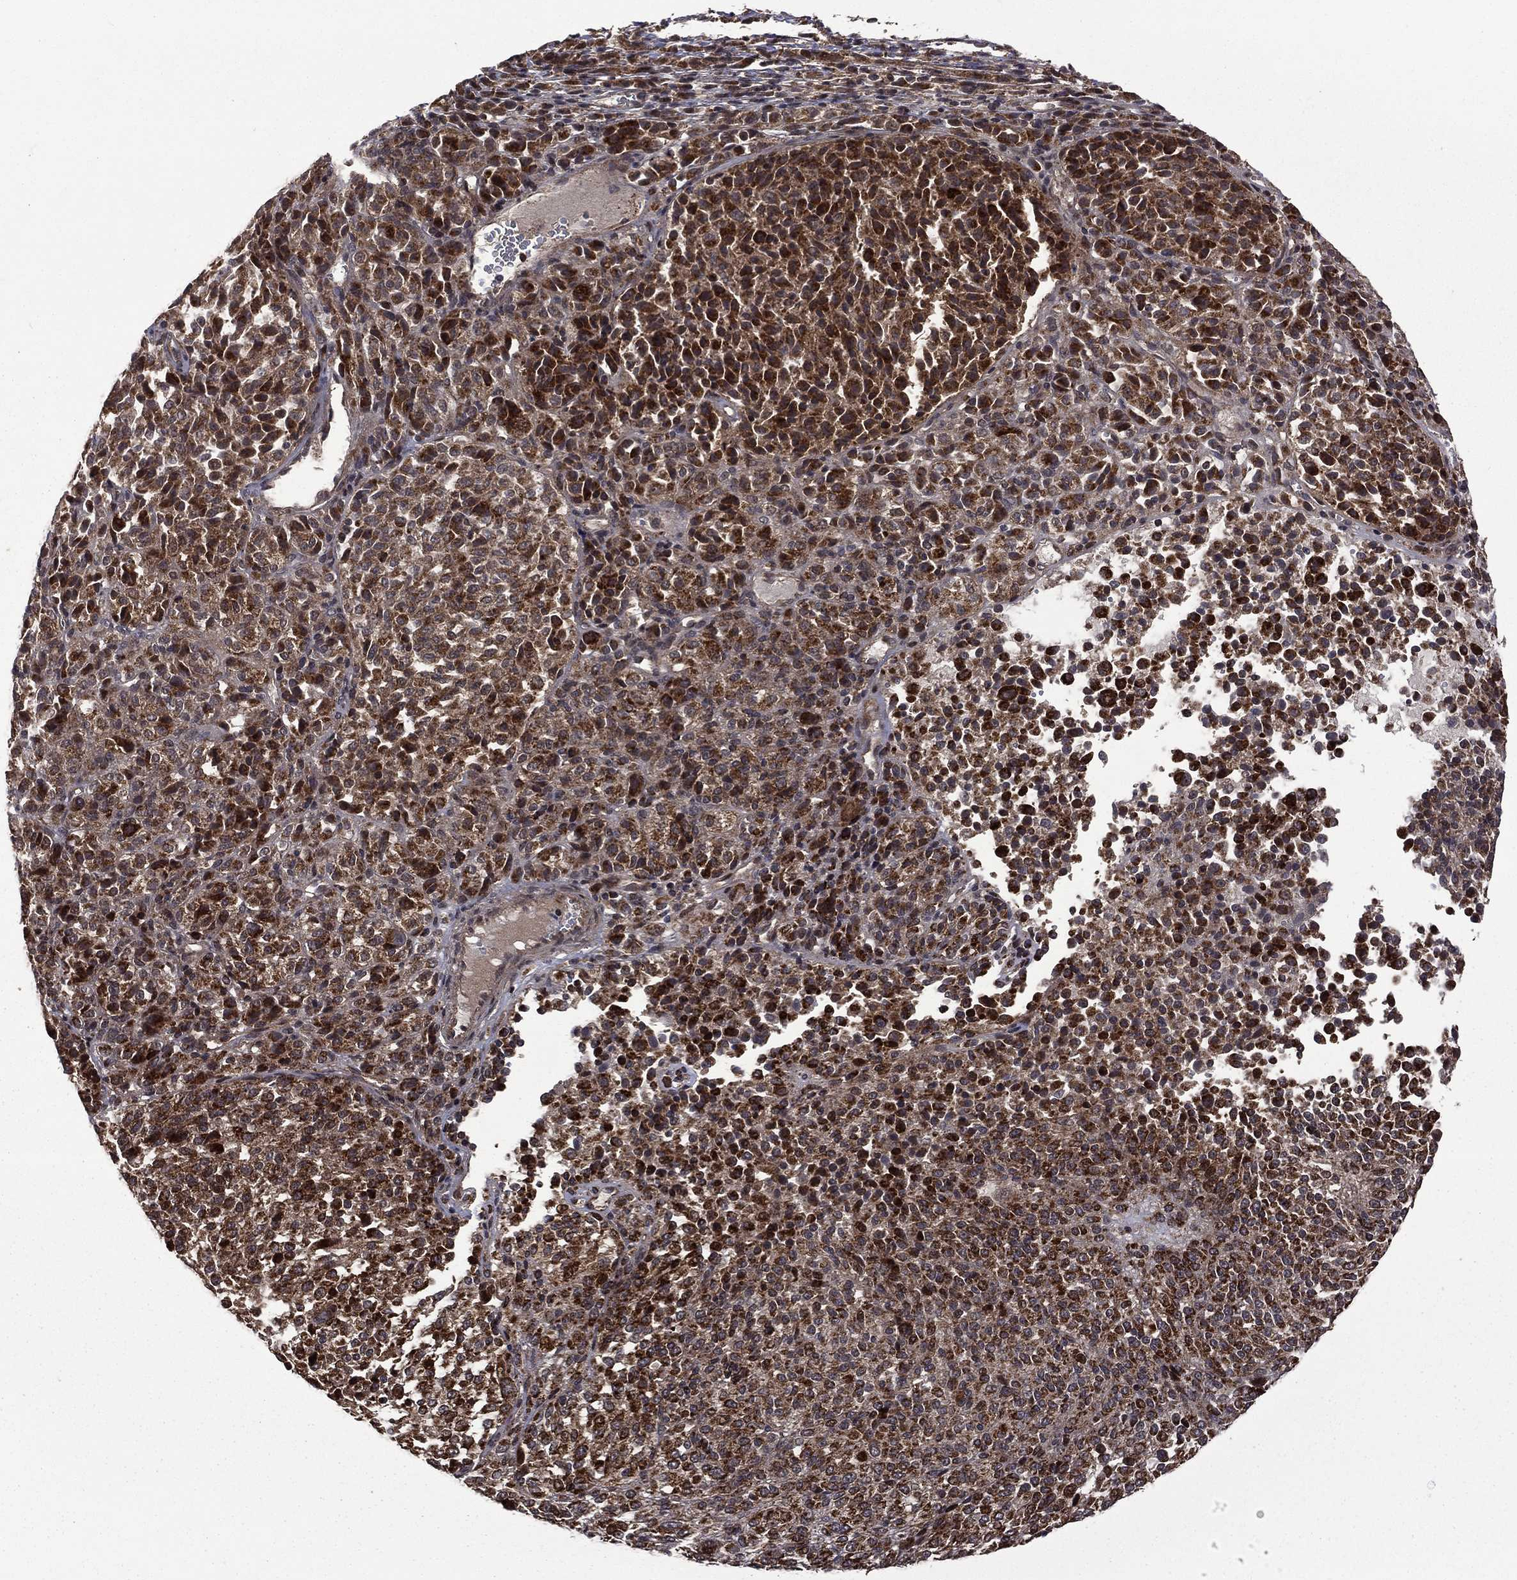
{"staining": {"intensity": "strong", "quantity": "25%-75%", "location": "cytoplasmic/membranous"}, "tissue": "melanoma", "cell_type": "Tumor cells", "image_type": "cancer", "snomed": [{"axis": "morphology", "description": "Malignant melanoma, Metastatic site"}, {"axis": "topography", "description": "Brain"}], "caption": "Immunohistochemistry (IHC) photomicrograph of melanoma stained for a protein (brown), which shows high levels of strong cytoplasmic/membranous staining in about 25%-75% of tumor cells.", "gene": "GIMAP6", "patient": {"sex": "female", "age": 56}}